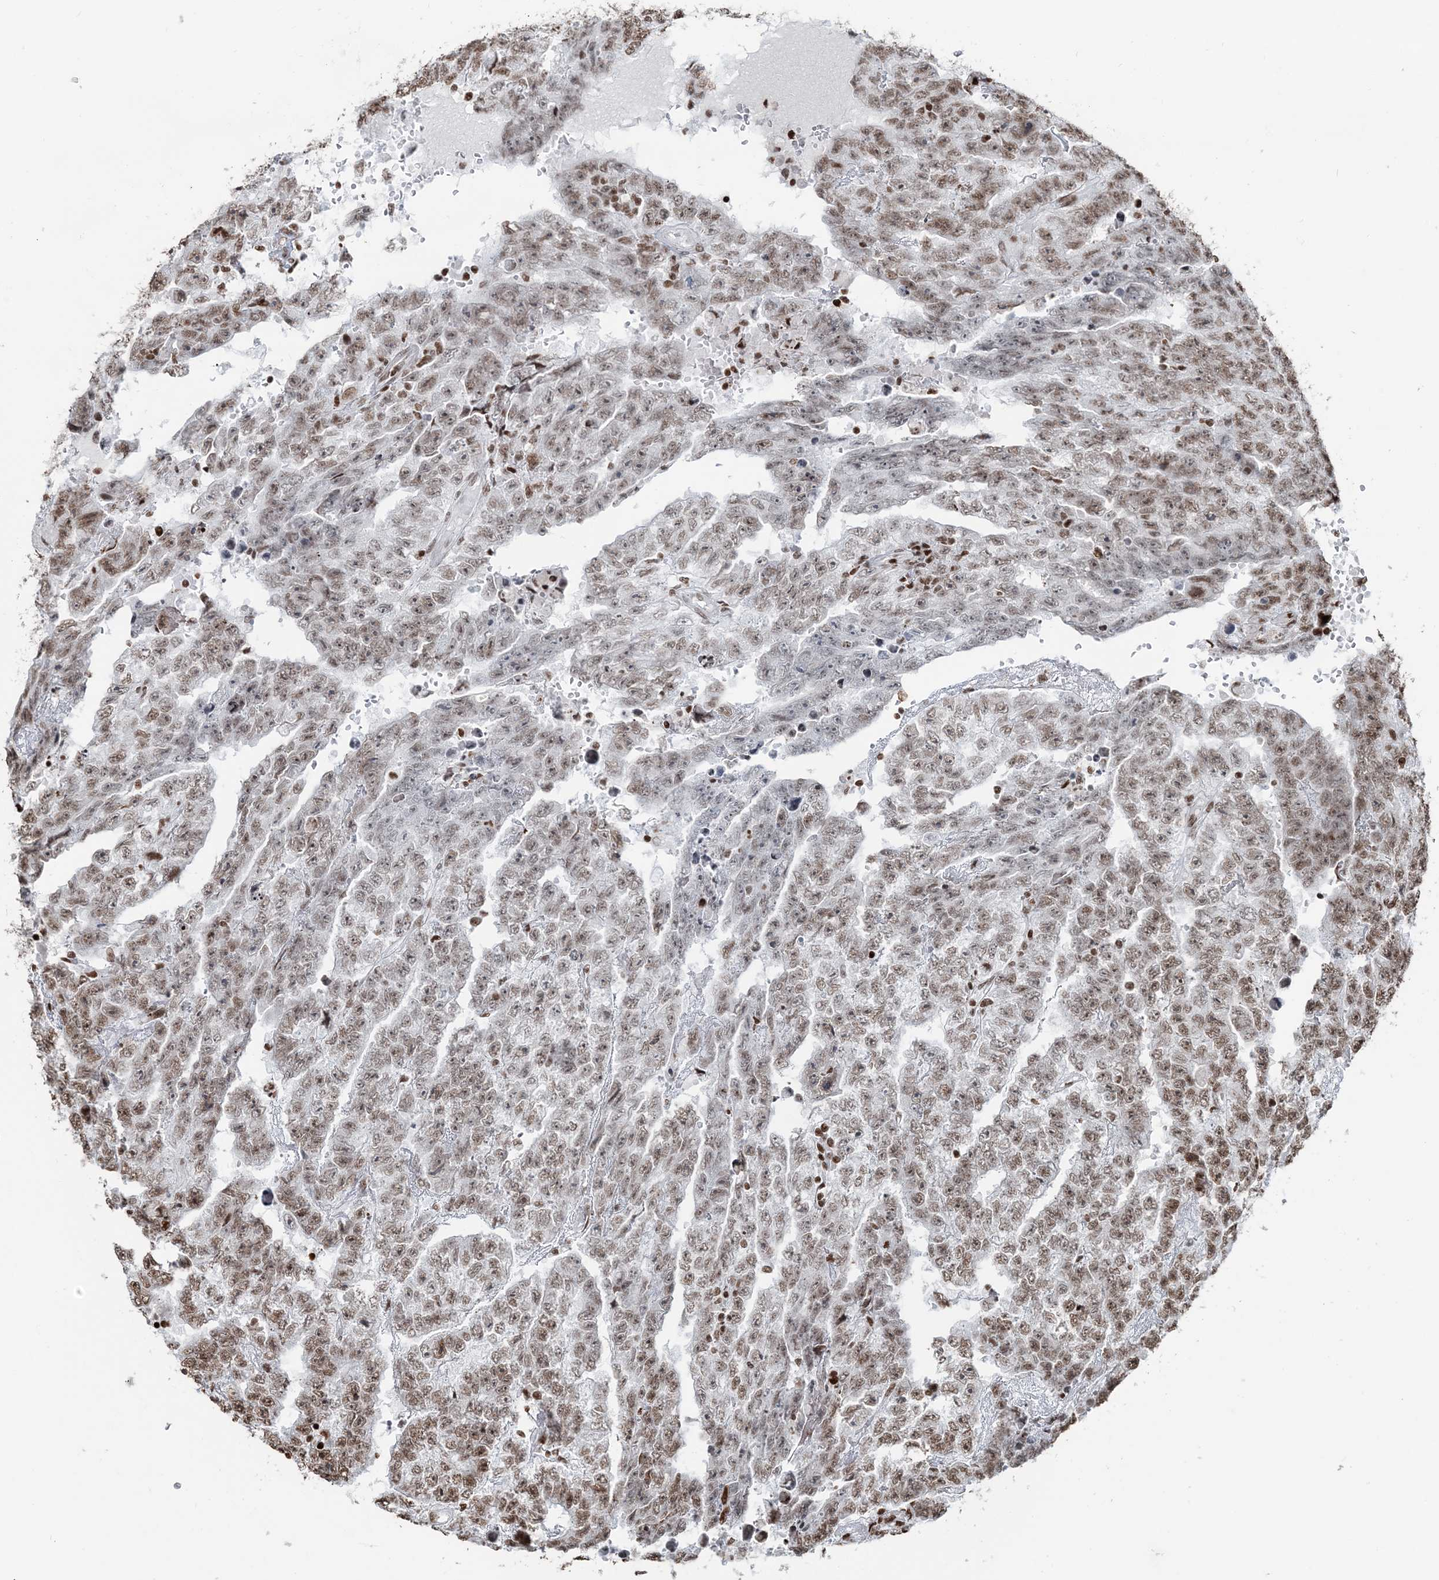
{"staining": {"intensity": "moderate", "quantity": "25%-75%", "location": "nuclear"}, "tissue": "testis cancer", "cell_type": "Tumor cells", "image_type": "cancer", "snomed": [{"axis": "morphology", "description": "Carcinoma, Embryonal, NOS"}, {"axis": "topography", "description": "Testis"}], "caption": "Immunohistochemical staining of human testis cancer (embryonal carcinoma) exhibits medium levels of moderate nuclear positivity in approximately 25%-75% of tumor cells. (DAB = brown stain, brightfield microscopy at high magnification).", "gene": "H3-3B", "patient": {"sex": "male", "age": 25}}